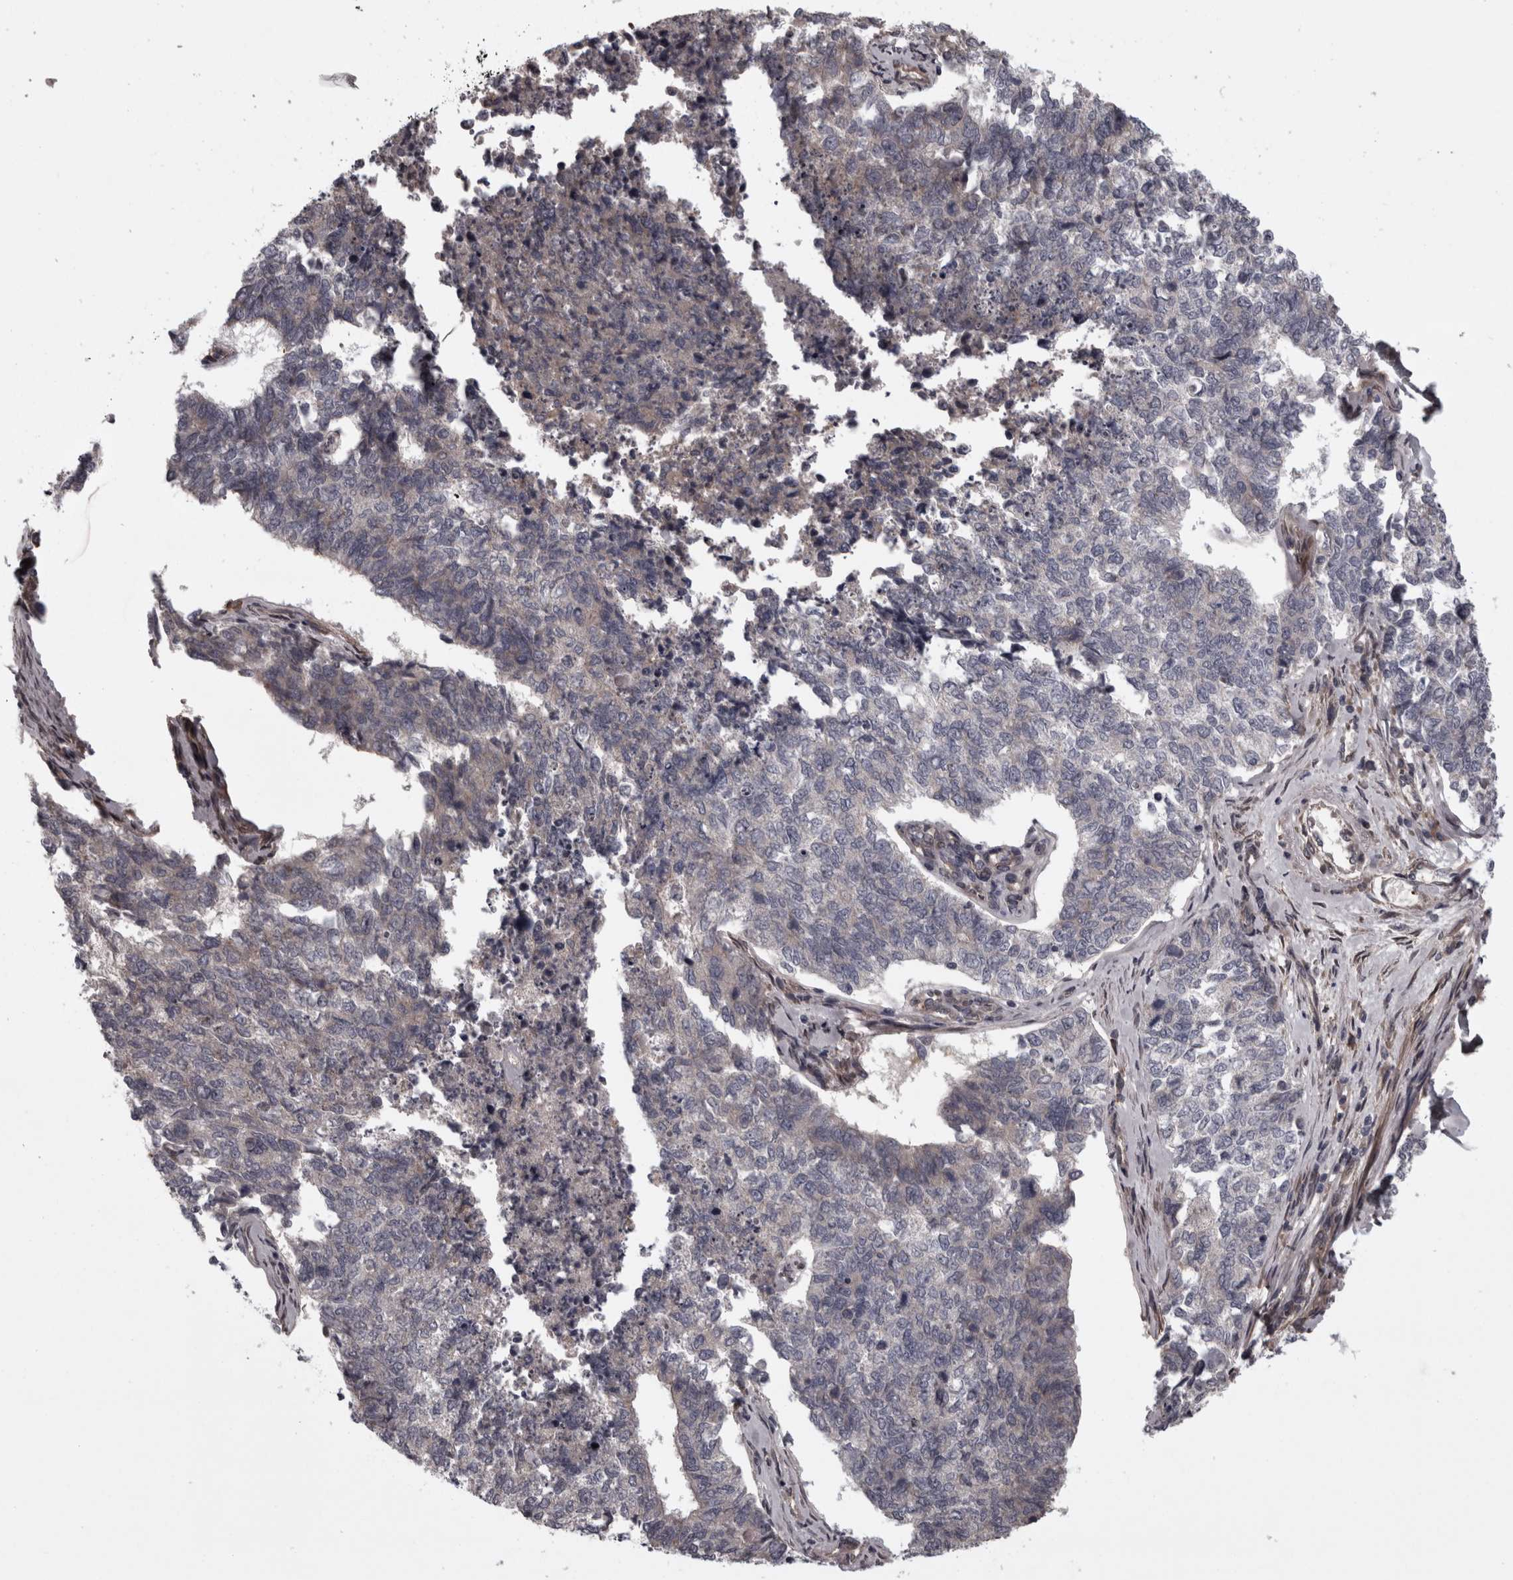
{"staining": {"intensity": "negative", "quantity": "none", "location": "none"}, "tissue": "cervical cancer", "cell_type": "Tumor cells", "image_type": "cancer", "snomed": [{"axis": "morphology", "description": "Squamous cell carcinoma, NOS"}, {"axis": "topography", "description": "Cervix"}], "caption": "IHC image of squamous cell carcinoma (cervical) stained for a protein (brown), which shows no staining in tumor cells.", "gene": "RSU1", "patient": {"sex": "female", "age": 63}}